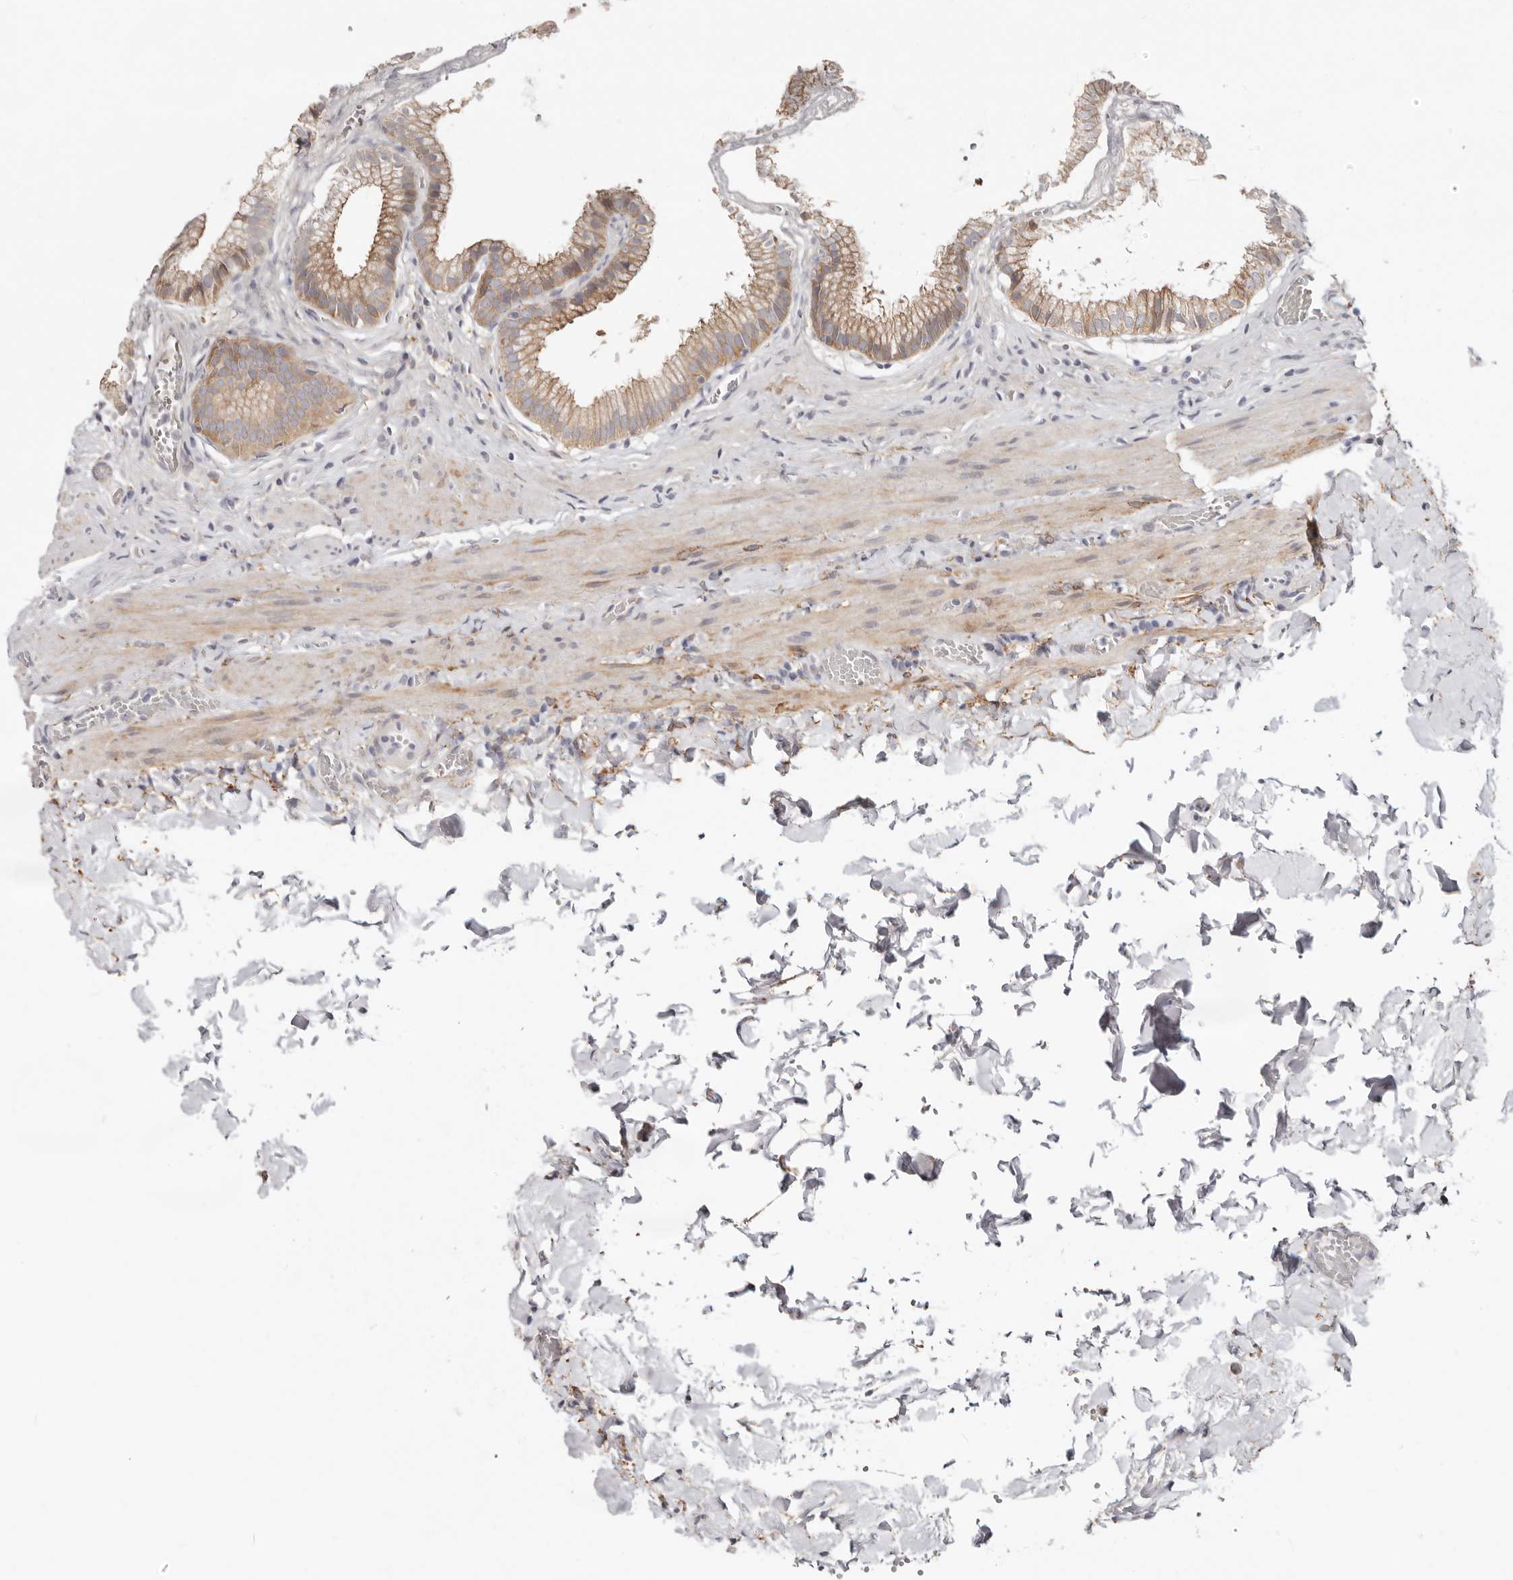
{"staining": {"intensity": "moderate", "quantity": ">75%", "location": "cytoplasmic/membranous"}, "tissue": "gallbladder", "cell_type": "Glandular cells", "image_type": "normal", "snomed": [{"axis": "morphology", "description": "Normal tissue, NOS"}, {"axis": "topography", "description": "Gallbladder"}], "caption": "Gallbladder stained with a brown dye shows moderate cytoplasmic/membranous positive expression in about >75% of glandular cells.", "gene": "SZT2", "patient": {"sex": "male", "age": 38}}